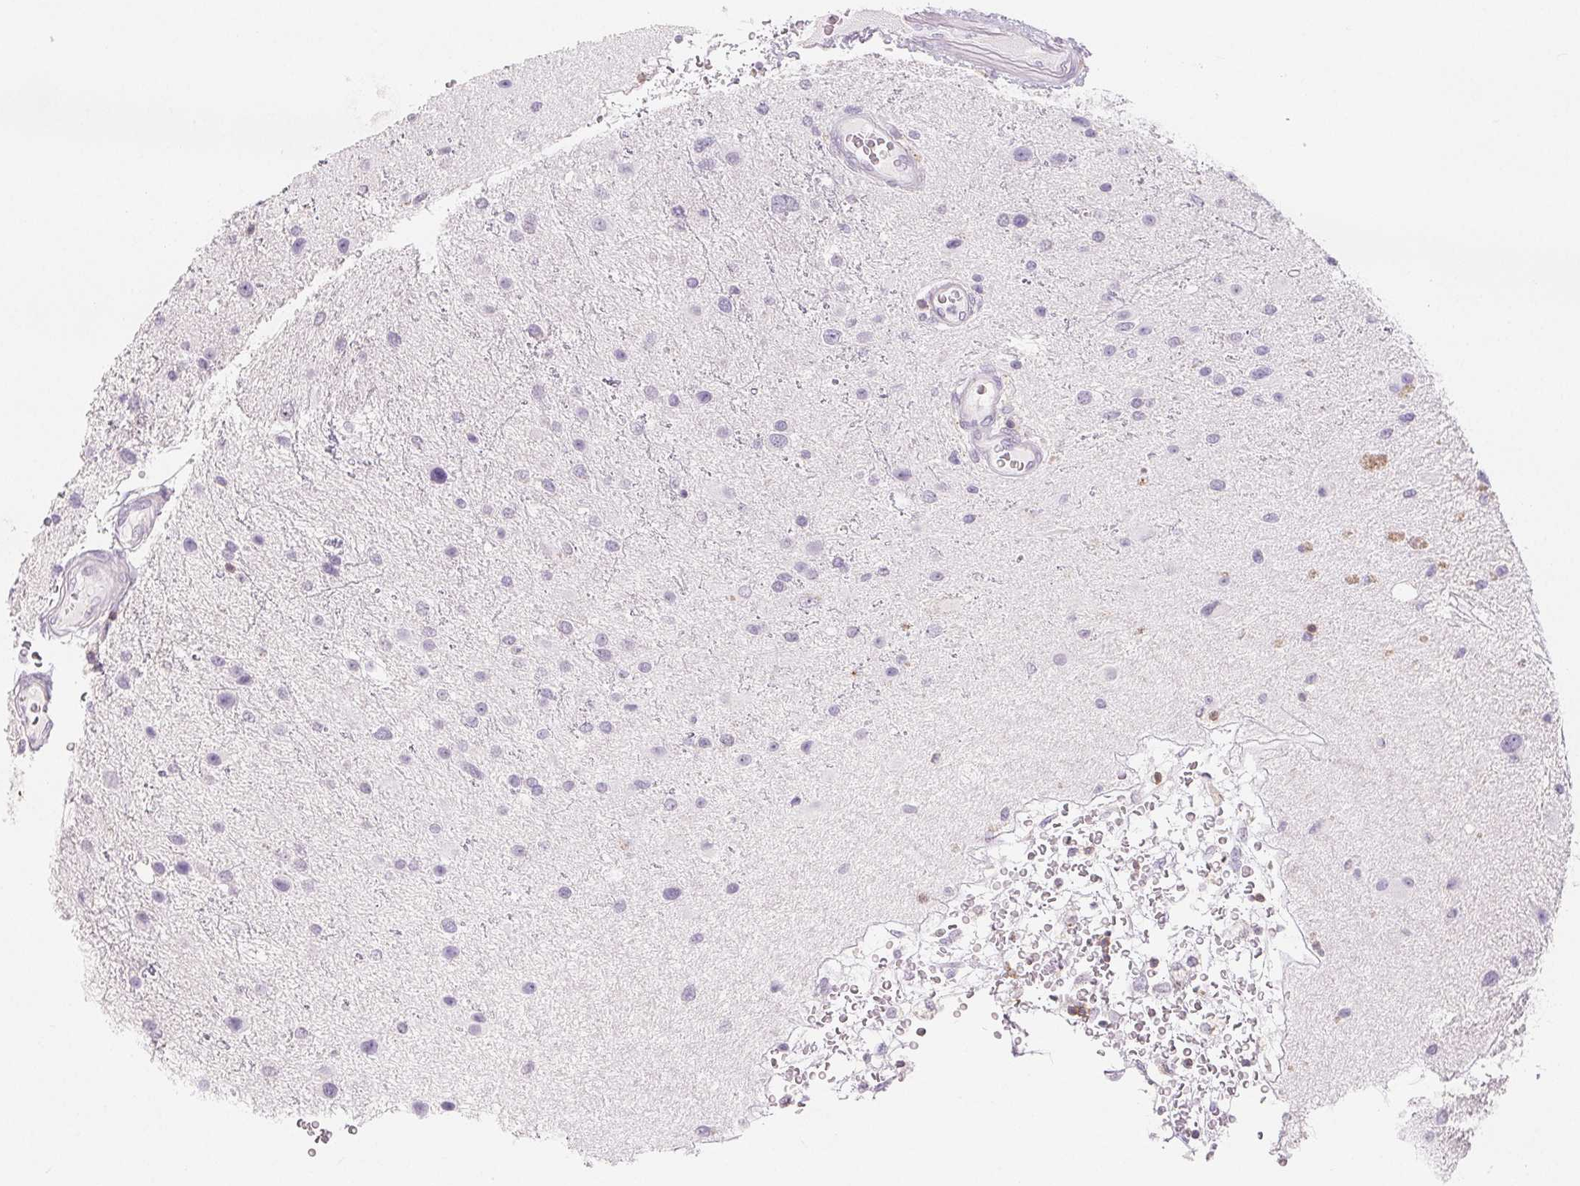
{"staining": {"intensity": "negative", "quantity": "none", "location": "none"}, "tissue": "glioma", "cell_type": "Tumor cells", "image_type": "cancer", "snomed": [{"axis": "morphology", "description": "Glioma, malignant, Low grade"}, {"axis": "topography", "description": "Brain"}], "caption": "Tumor cells are negative for protein expression in human glioma.", "gene": "CD69", "patient": {"sex": "female", "age": 32}}